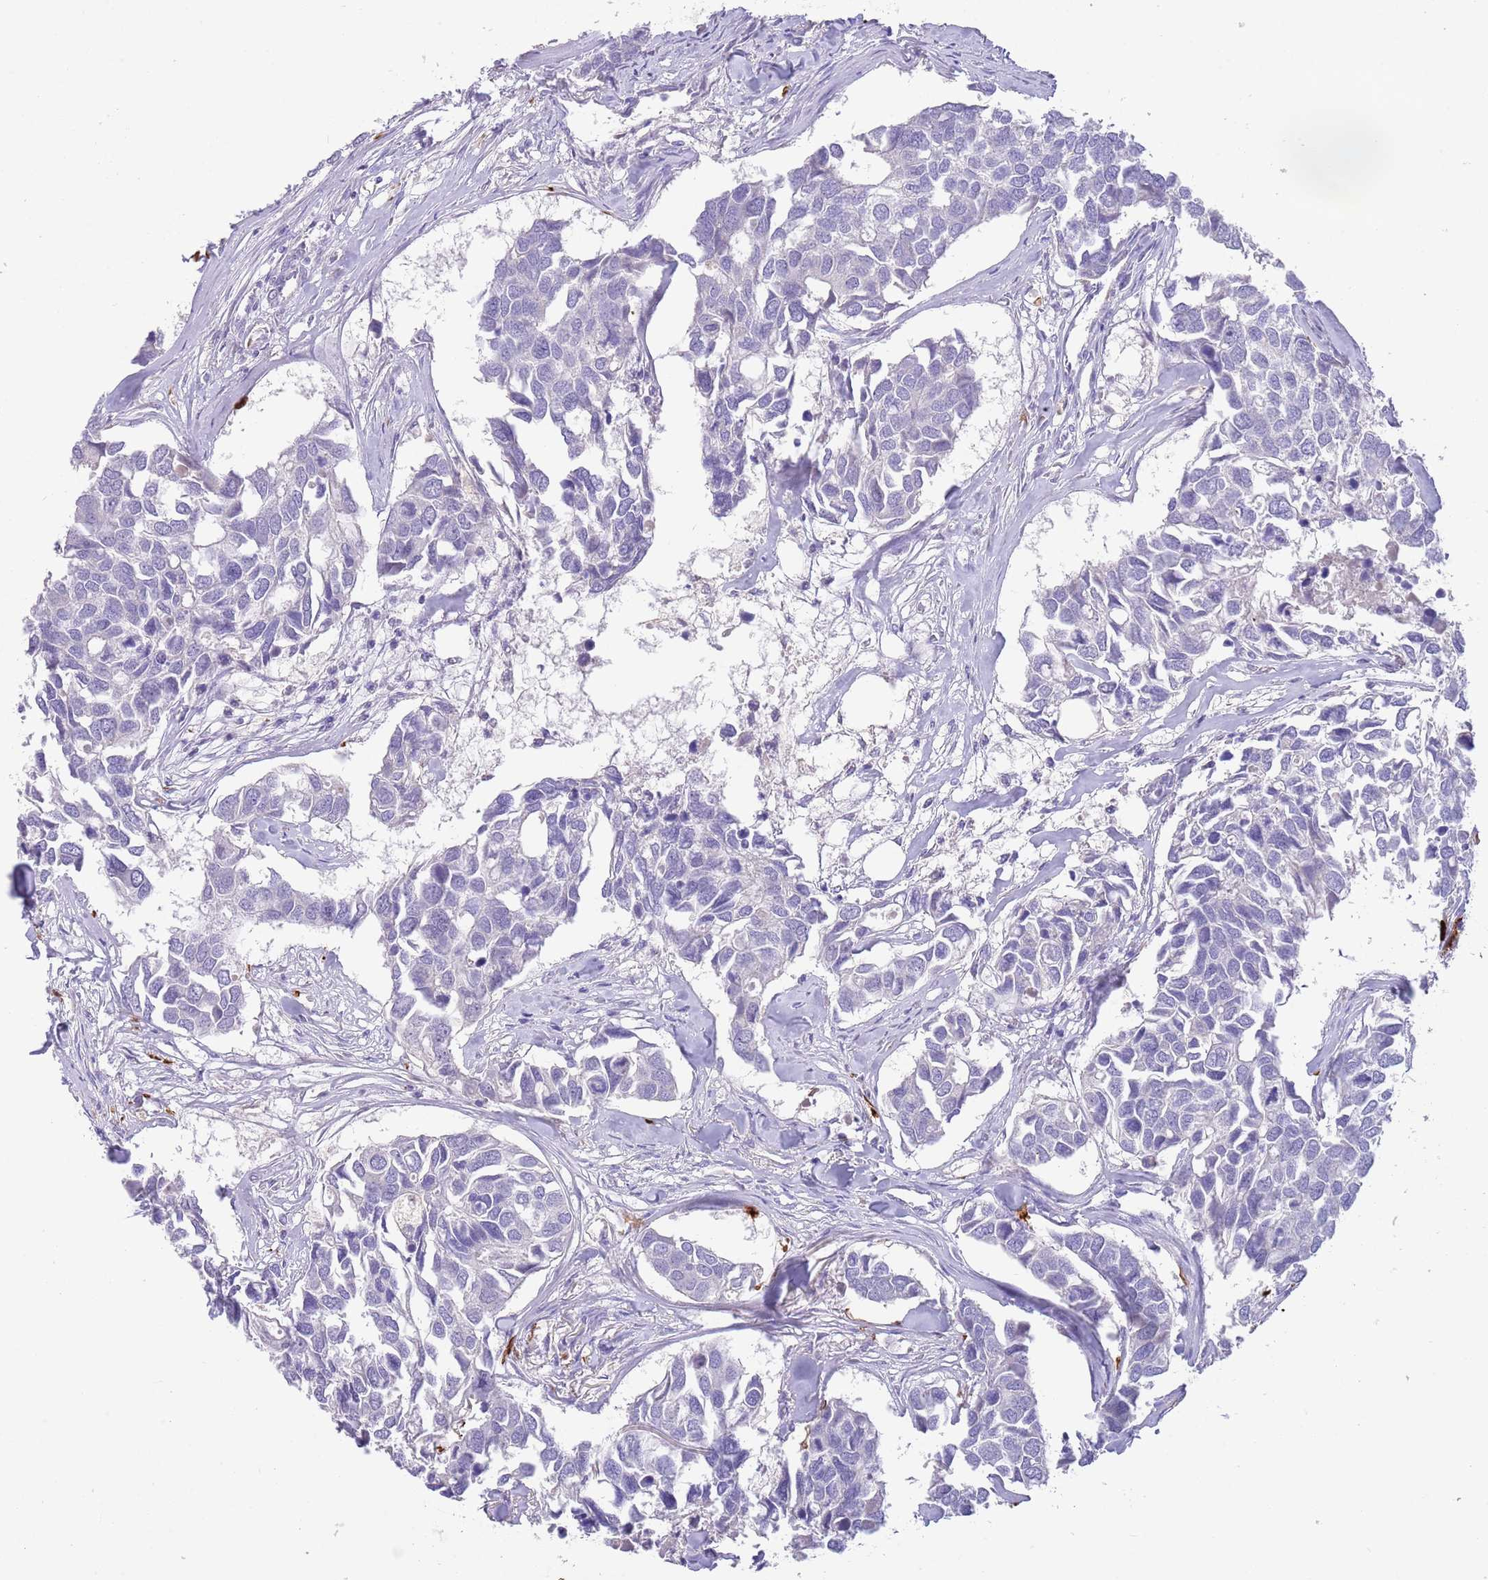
{"staining": {"intensity": "negative", "quantity": "none", "location": "none"}, "tissue": "breast cancer", "cell_type": "Tumor cells", "image_type": "cancer", "snomed": [{"axis": "morphology", "description": "Duct carcinoma"}, {"axis": "topography", "description": "Breast"}], "caption": "Human breast cancer stained for a protein using immunohistochemistry (IHC) shows no expression in tumor cells.", "gene": "SFTPA1", "patient": {"sex": "female", "age": 83}}